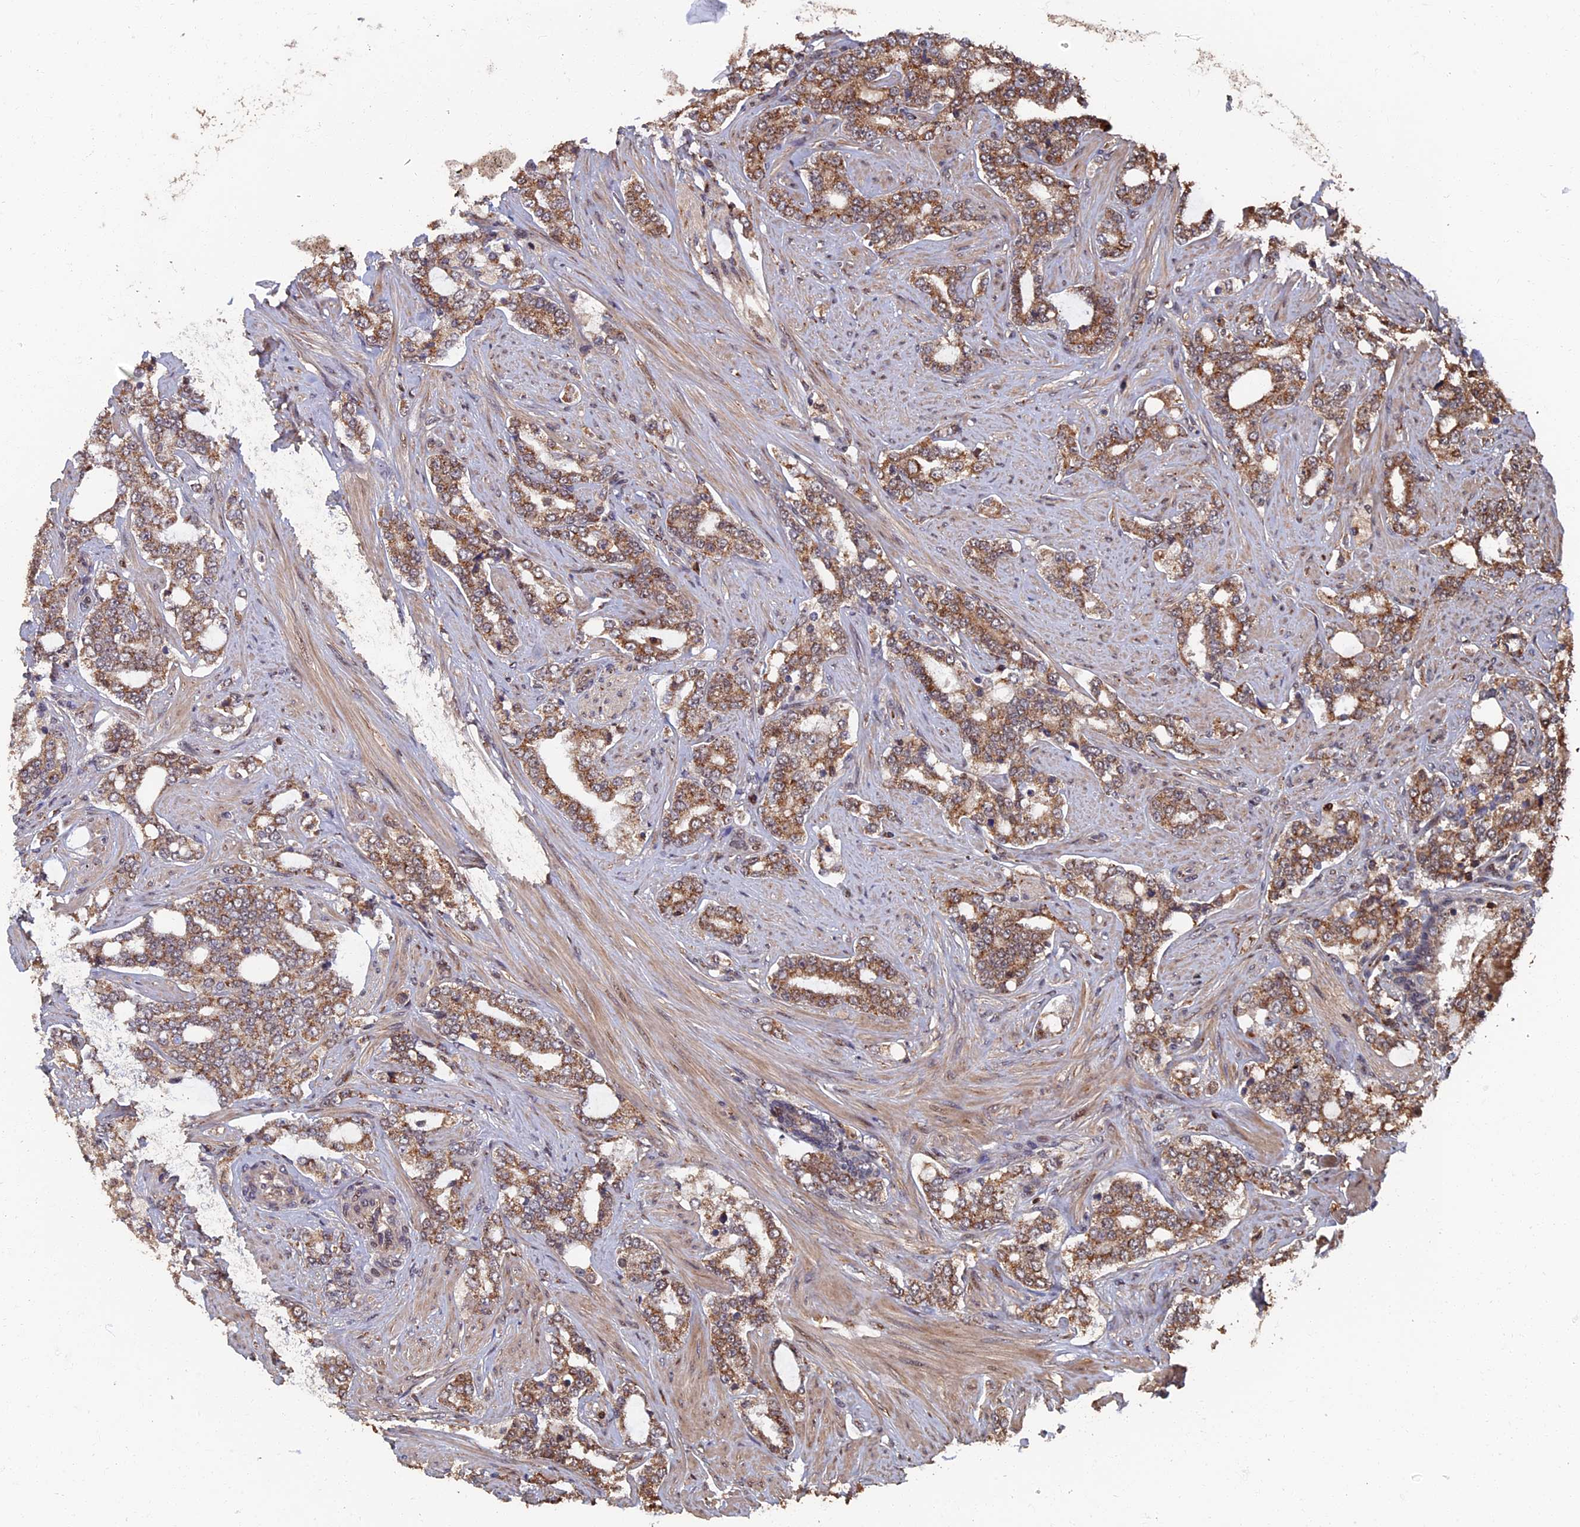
{"staining": {"intensity": "moderate", "quantity": ">75%", "location": "cytoplasmic/membranous"}, "tissue": "prostate cancer", "cell_type": "Tumor cells", "image_type": "cancer", "snomed": [{"axis": "morphology", "description": "Adenocarcinoma, High grade"}, {"axis": "topography", "description": "Prostate"}], "caption": "Immunohistochemistry (IHC) image of neoplastic tissue: prostate high-grade adenocarcinoma stained using immunohistochemistry (IHC) demonstrates medium levels of moderate protein expression localized specifically in the cytoplasmic/membranous of tumor cells, appearing as a cytoplasmic/membranous brown color.", "gene": "RASGRF1", "patient": {"sex": "male", "age": 64}}